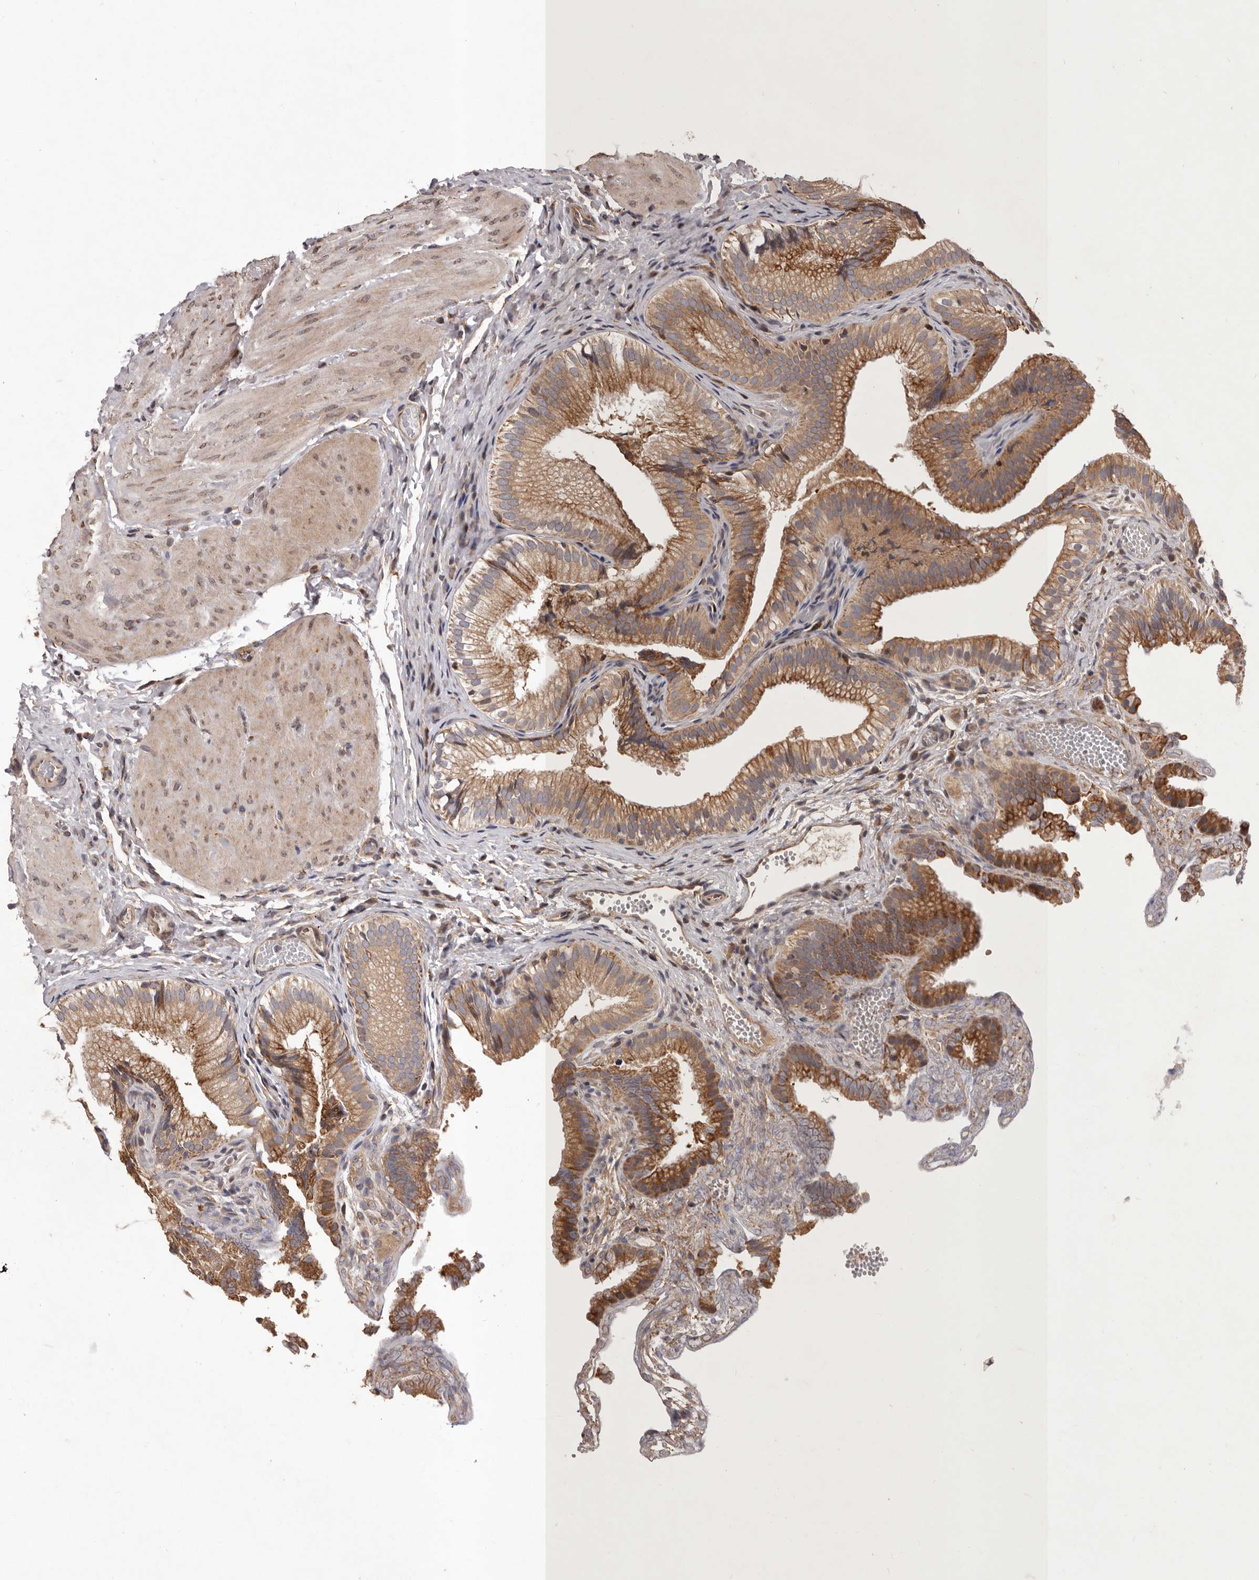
{"staining": {"intensity": "moderate", "quantity": ">75%", "location": "cytoplasmic/membranous"}, "tissue": "gallbladder", "cell_type": "Glandular cells", "image_type": "normal", "snomed": [{"axis": "morphology", "description": "Normal tissue, NOS"}, {"axis": "topography", "description": "Gallbladder"}], "caption": "Unremarkable gallbladder exhibits moderate cytoplasmic/membranous positivity in approximately >75% of glandular cells (Stains: DAB in brown, nuclei in blue, Microscopy: brightfield microscopy at high magnification)..", "gene": "GADD45B", "patient": {"sex": "female", "age": 30}}